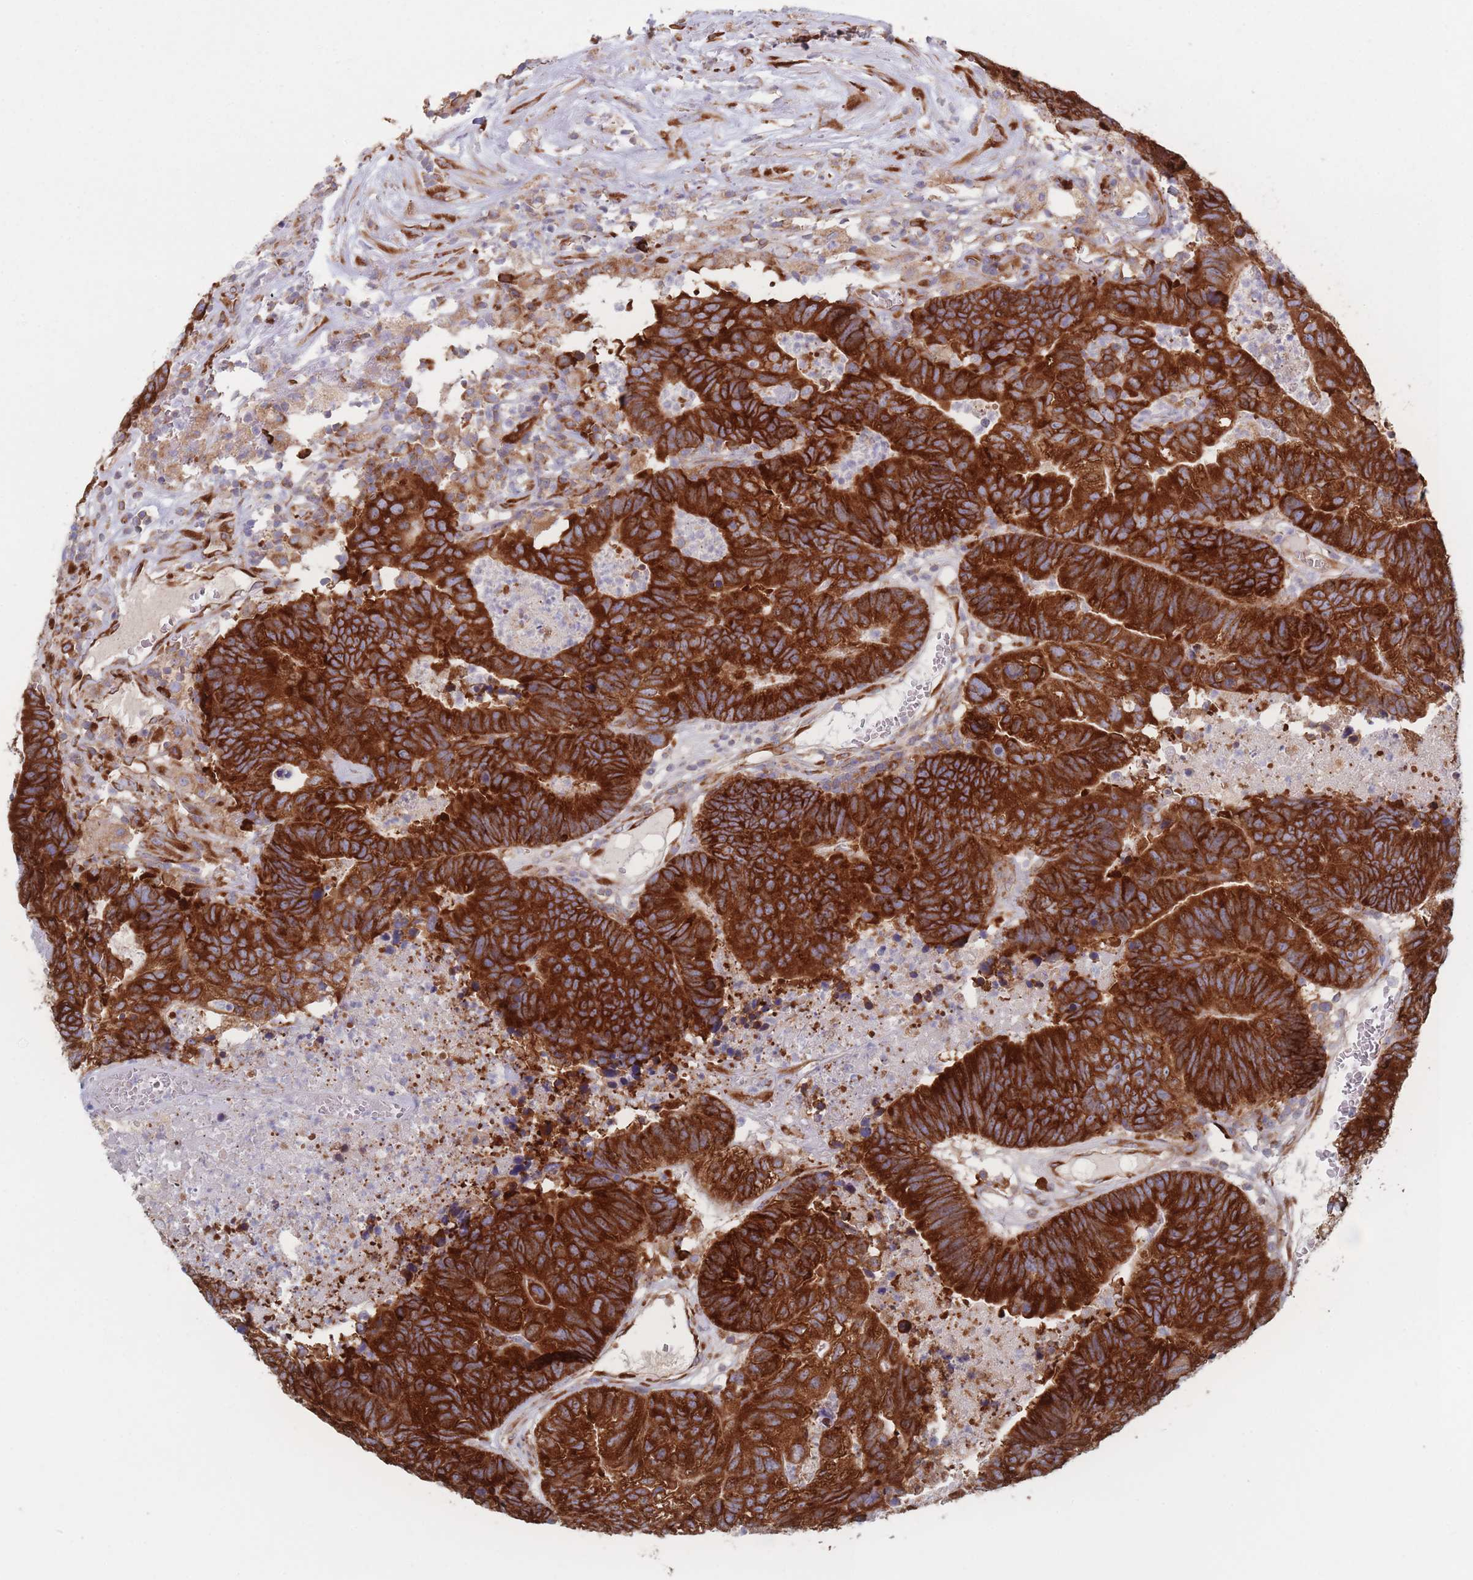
{"staining": {"intensity": "strong", "quantity": ">75%", "location": "cytoplasmic/membranous"}, "tissue": "colorectal cancer", "cell_type": "Tumor cells", "image_type": "cancer", "snomed": [{"axis": "morphology", "description": "Adenocarcinoma, NOS"}, {"axis": "topography", "description": "Colon"}], "caption": "High-power microscopy captured an immunohistochemistry photomicrograph of colorectal cancer, revealing strong cytoplasmic/membranous expression in about >75% of tumor cells. The staining is performed using DAB (3,3'-diaminobenzidine) brown chromogen to label protein expression. The nuclei are counter-stained blue using hematoxylin.", "gene": "EEF1B2", "patient": {"sex": "female", "age": 48}}